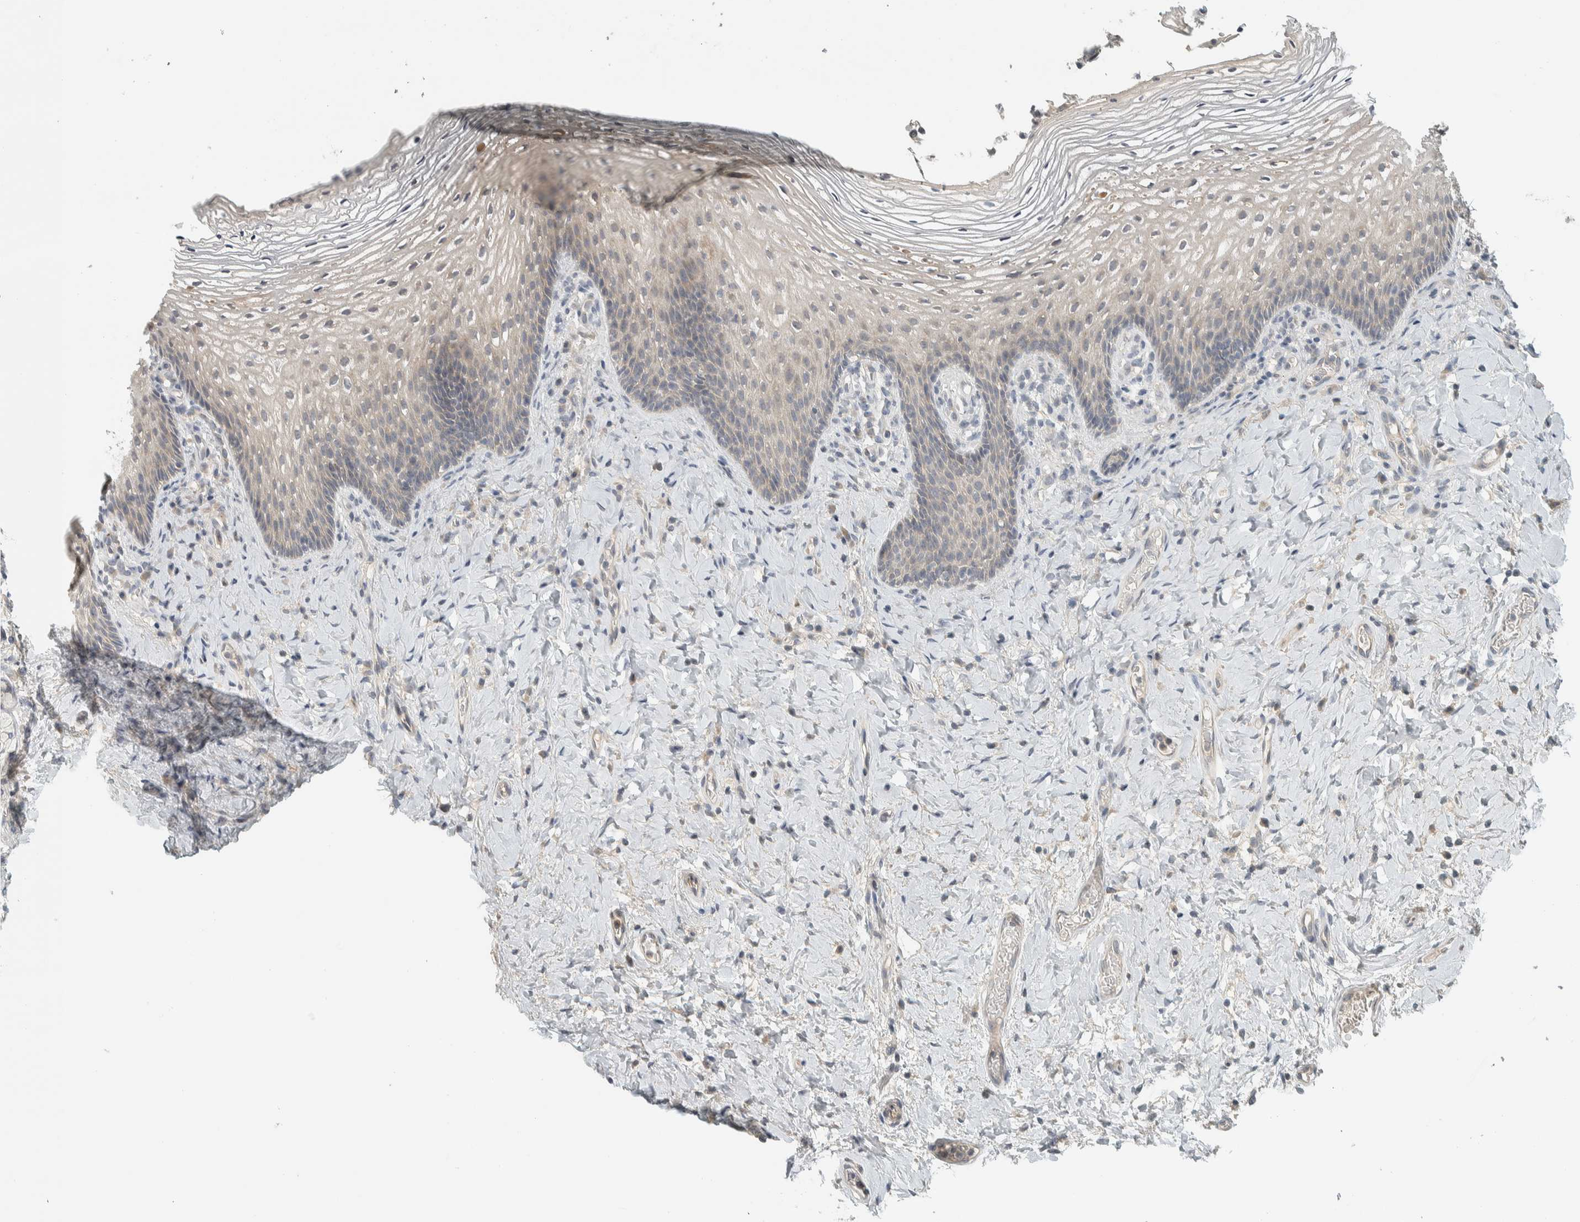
{"staining": {"intensity": "negative", "quantity": "none", "location": "none"}, "tissue": "vagina", "cell_type": "Squamous epithelial cells", "image_type": "normal", "snomed": [{"axis": "morphology", "description": "Normal tissue, NOS"}, {"axis": "topography", "description": "Vagina"}], "caption": "High power microscopy photomicrograph of an immunohistochemistry photomicrograph of normal vagina, revealing no significant staining in squamous epithelial cells. (DAB IHC with hematoxylin counter stain).", "gene": "AFP", "patient": {"sex": "female", "age": 60}}